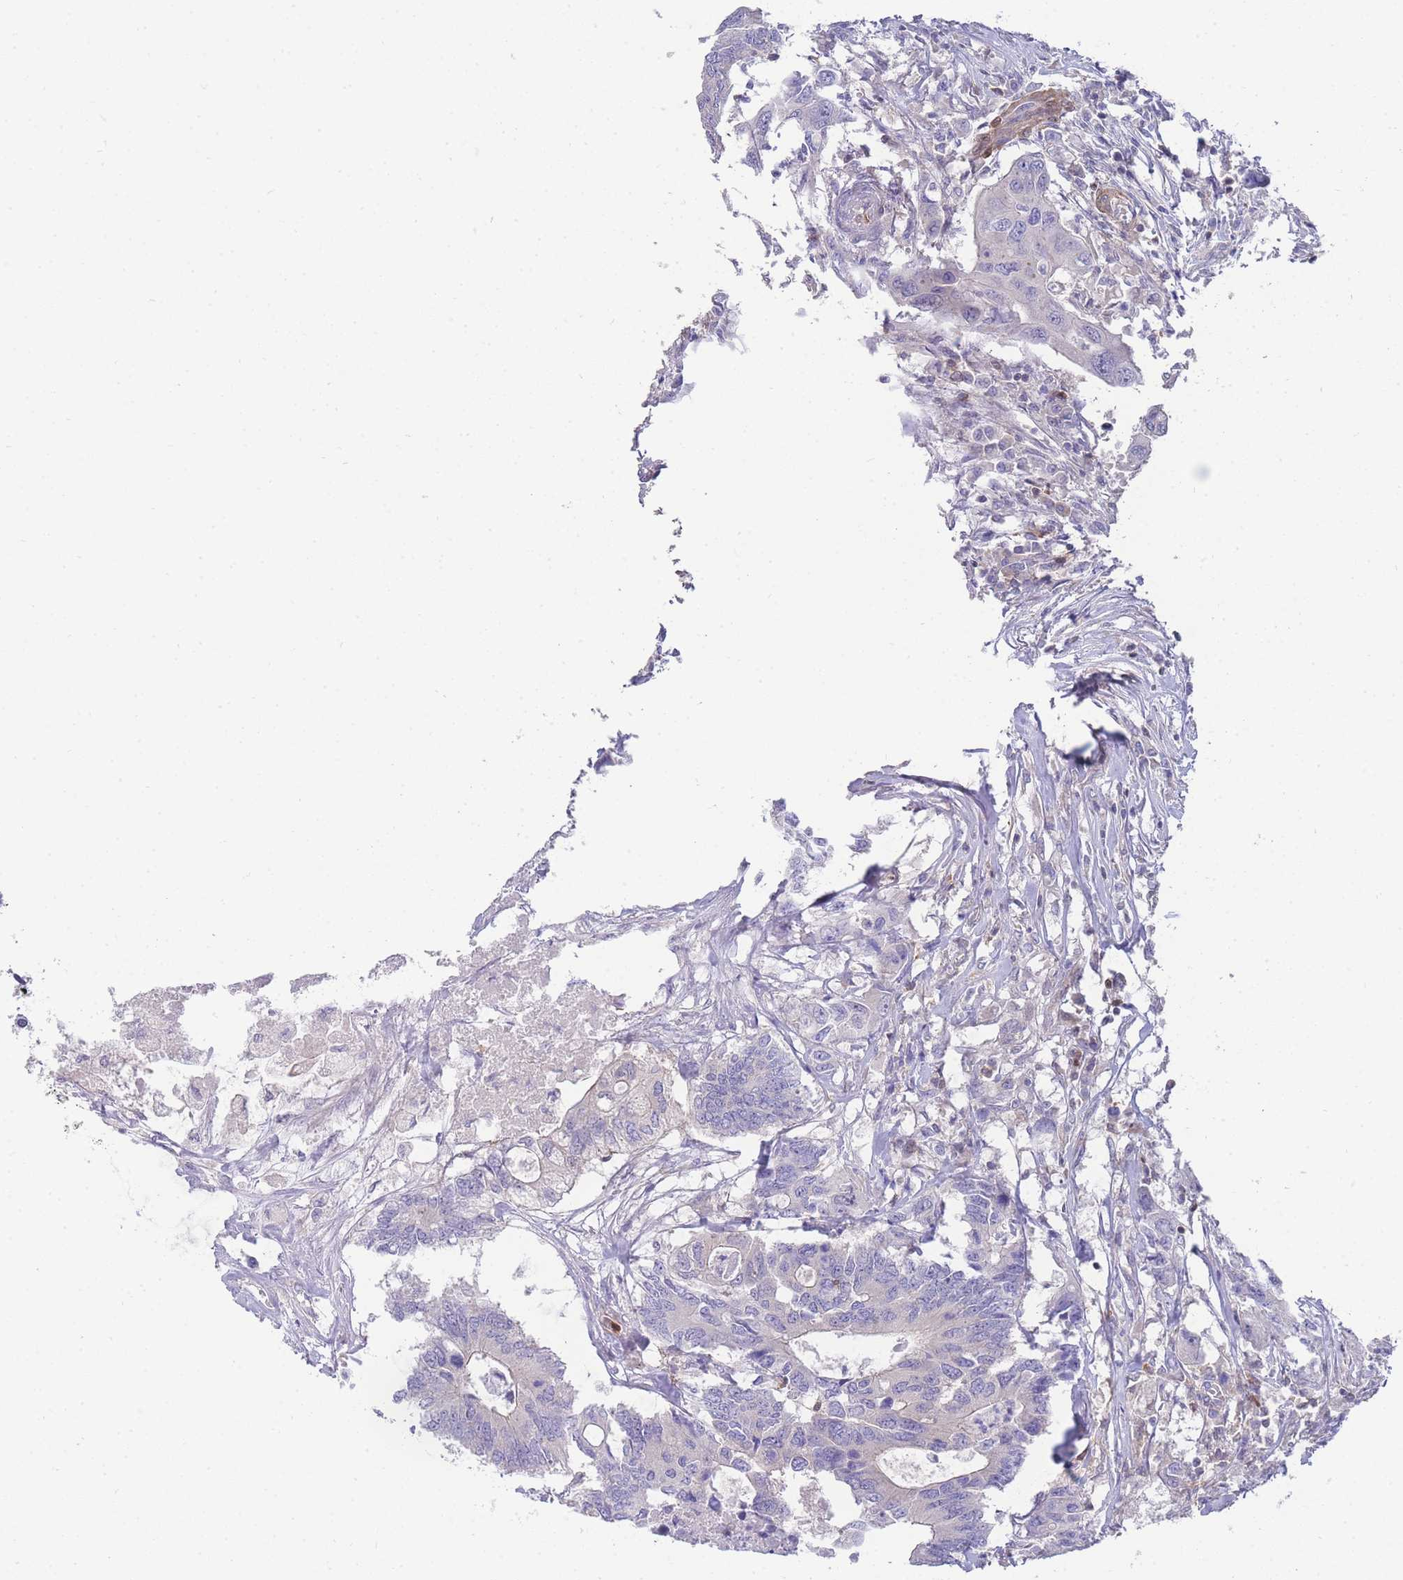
{"staining": {"intensity": "negative", "quantity": "none", "location": "none"}, "tissue": "colorectal cancer", "cell_type": "Tumor cells", "image_type": "cancer", "snomed": [{"axis": "morphology", "description": "Adenocarcinoma, NOS"}, {"axis": "topography", "description": "Colon"}], "caption": "IHC image of neoplastic tissue: colorectal cancer stained with DAB reveals no significant protein positivity in tumor cells.", "gene": "FBN3", "patient": {"sex": "male", "age": 71}}